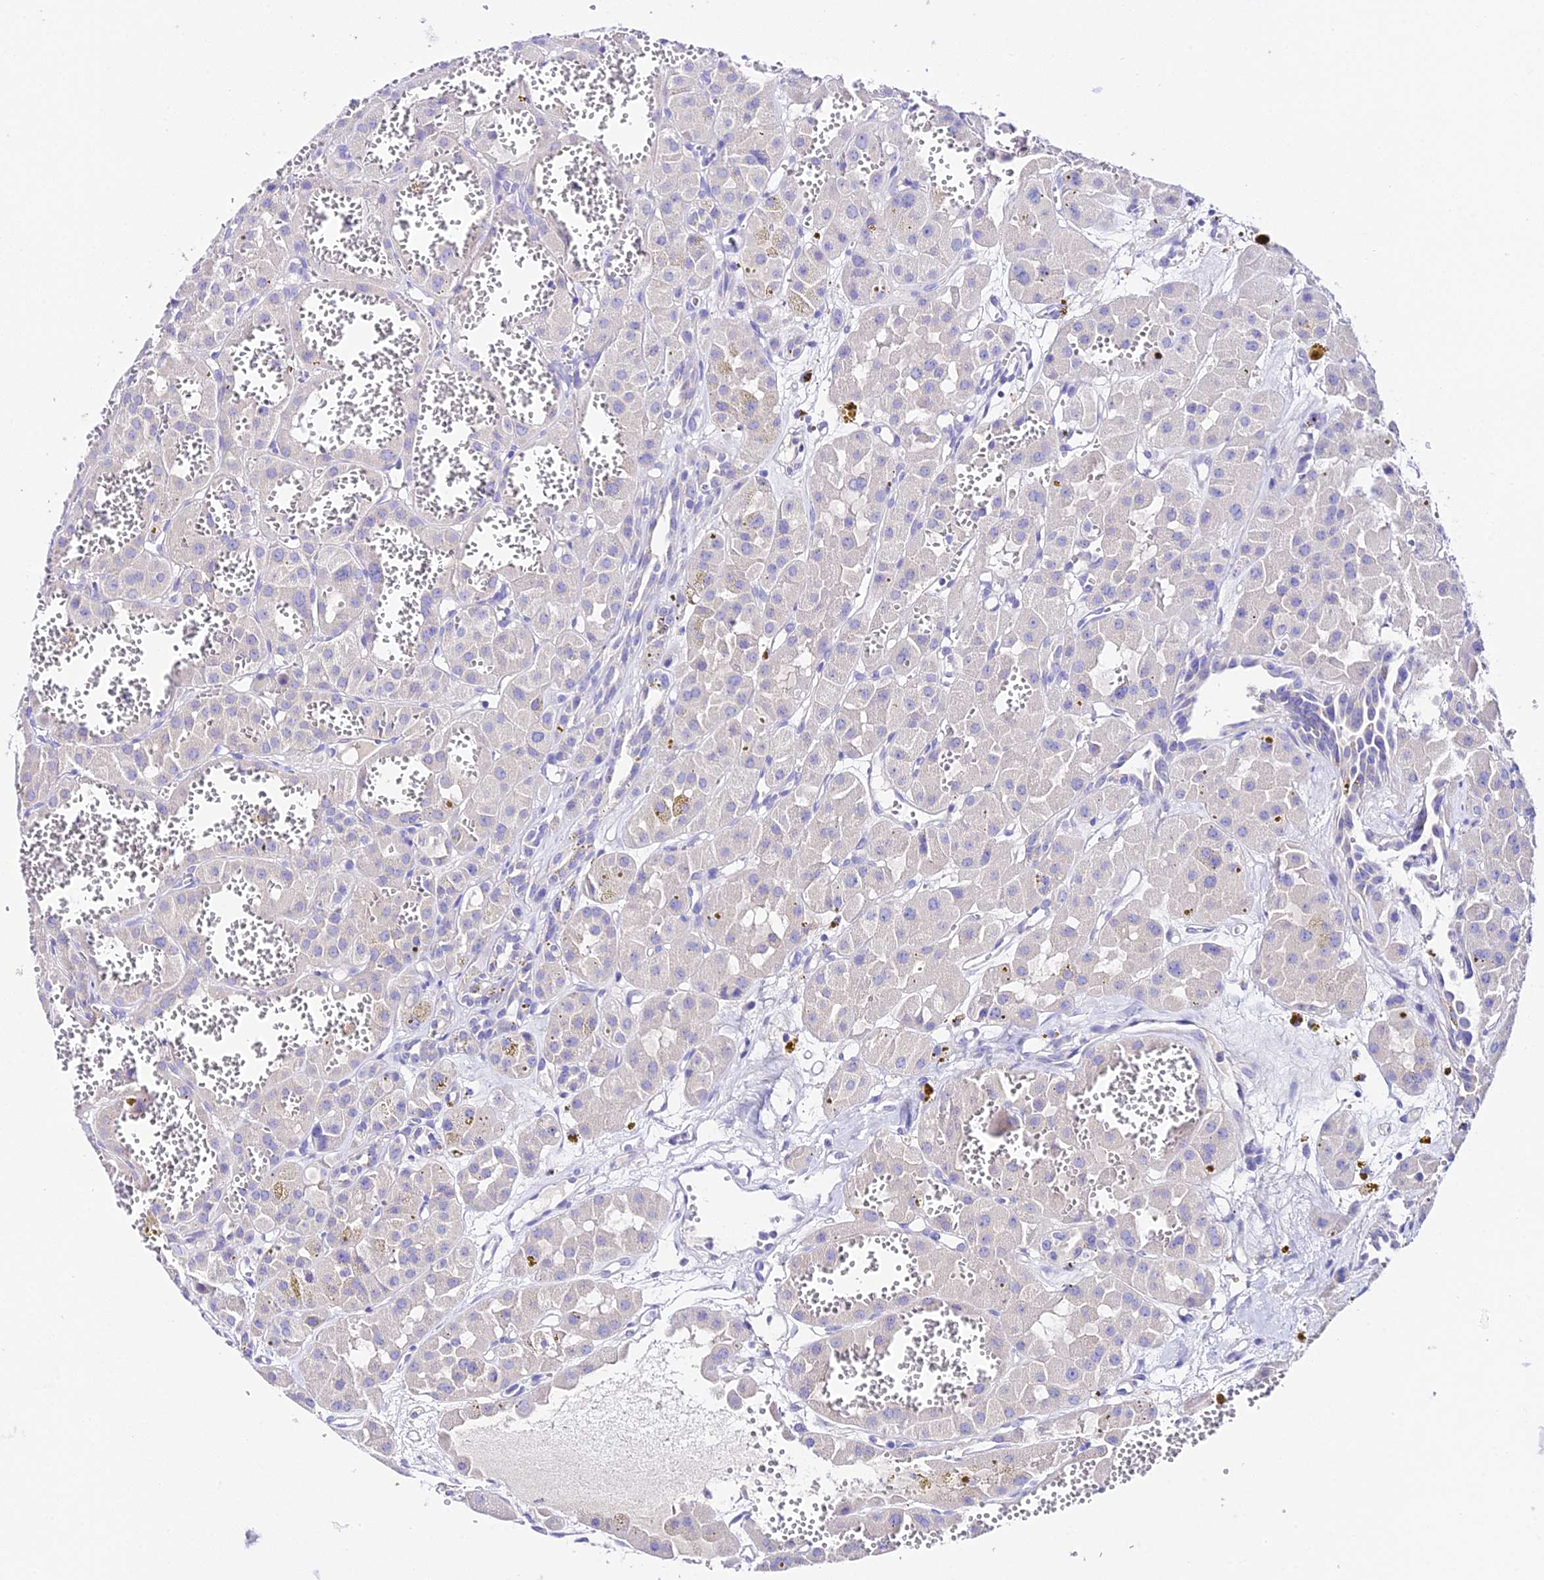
{"staining": {"intensity": "negative", "quantity": "none", "location": "none"}, "tissue": "renal cancer", "cell_type": "Tumor cells", "image_type": "cancer", "snomed": [{"axis": "morphology", "description": "Carcinoma, NOS"}, {"axis": "topography", "description": "Kidney"}], "caption": "Immunohistochemical staining of renal cancer (carcinoma) exhibits no significant staining in tumor cells. (Immunohistochemistry (ihc), brightfield microscopy, high magnification).", "gene": "TMEM117", "patient": {"sex": "female", "age": 75}}